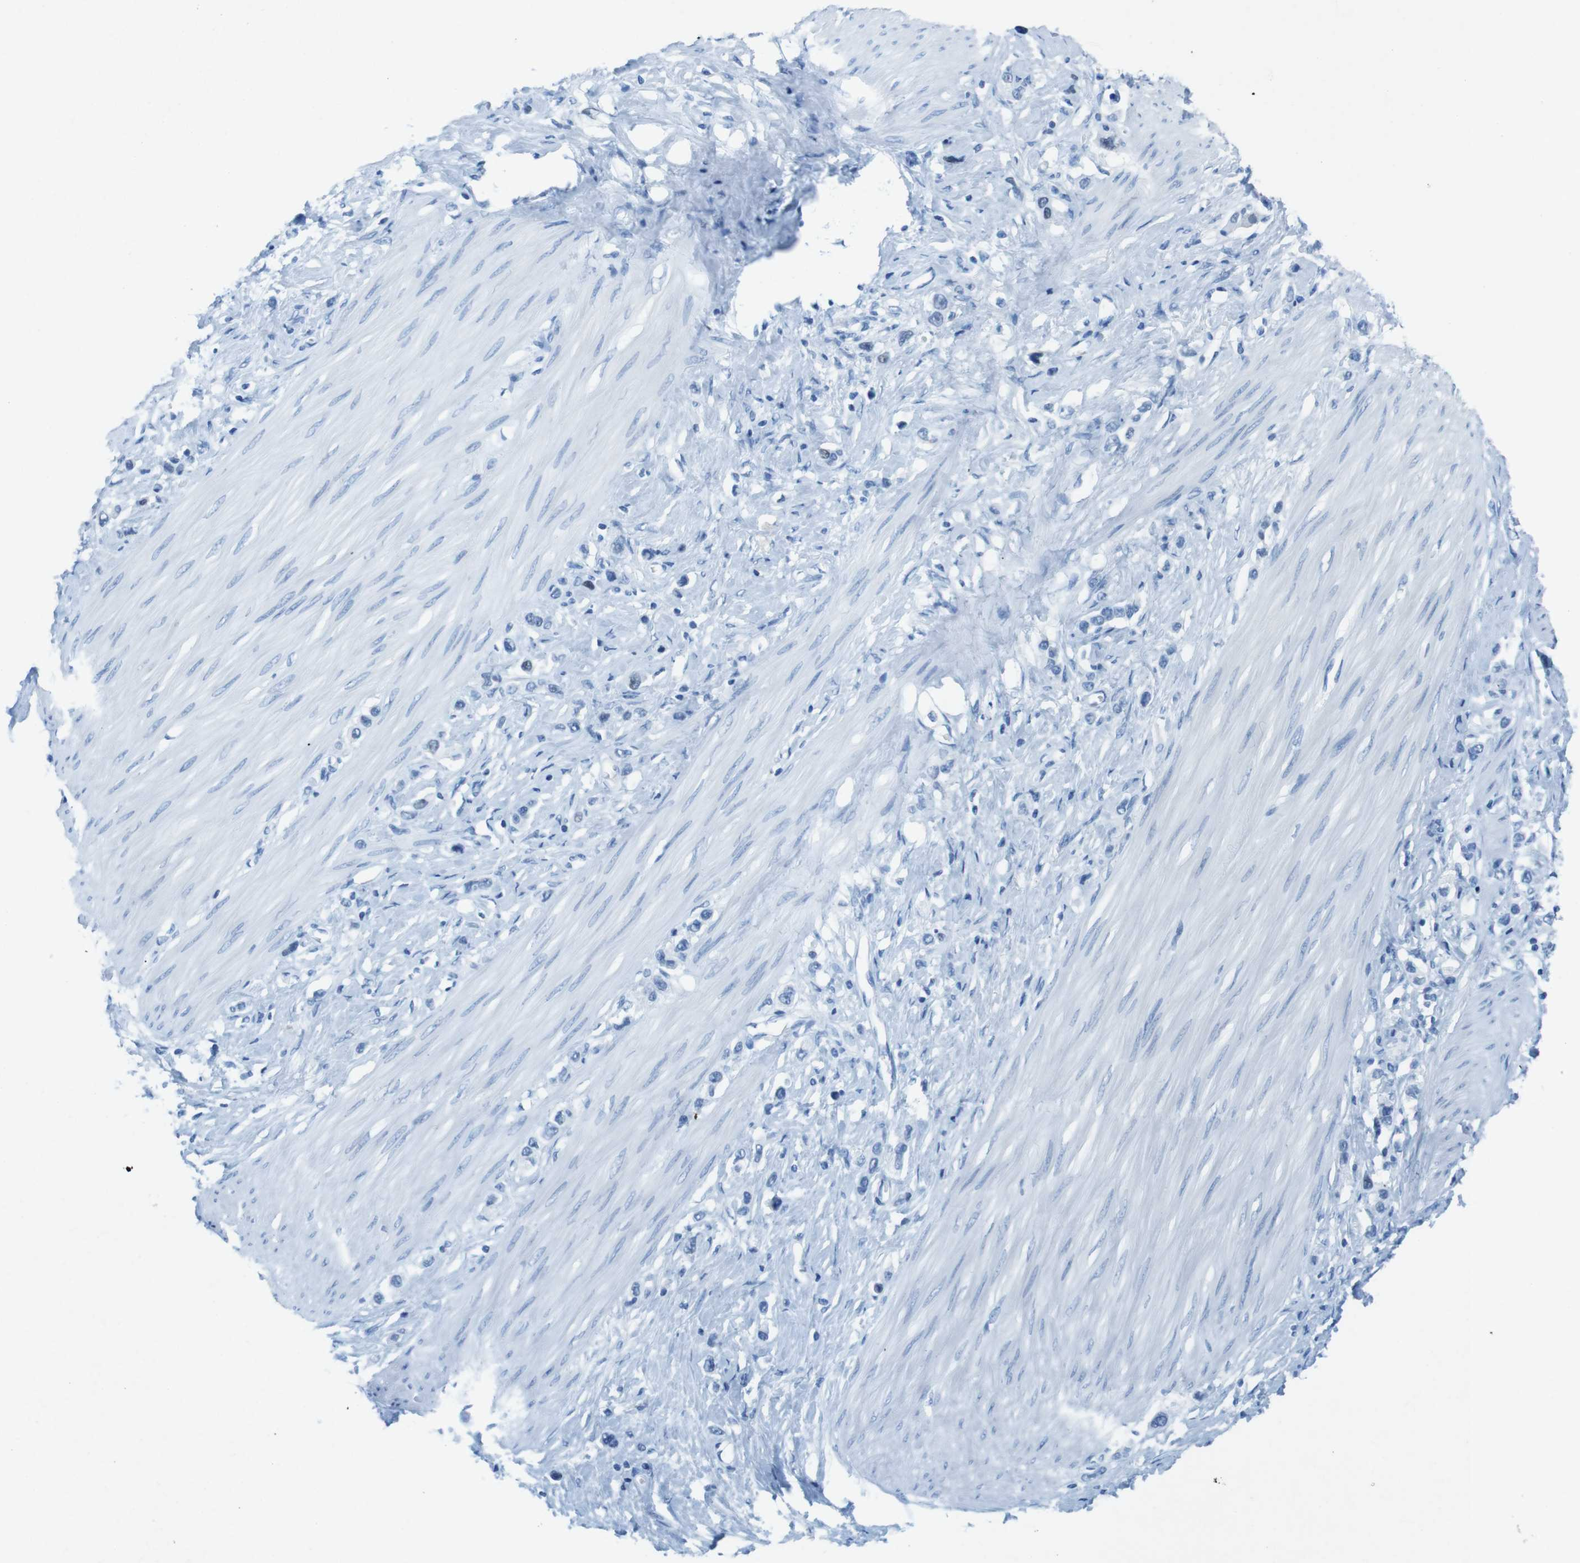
{"staining": {"intensity": "negative", "quantity": "none", "location": "none"}, "tissue": "stomach cancer", "cell_type": "Tumor cells", "image_type": "cancer", "snomed": [{"axis": "morphology", "description": "Adenocarcinoma, NOS"}, {"axis": "topography", "description": "Stomach"}], "caption": "Tumor cells are negative for protein expression in human adenocarcinoma (stomach).", "gene": "CTAG1B", "patient": {"sex": "female", "age": 65}}